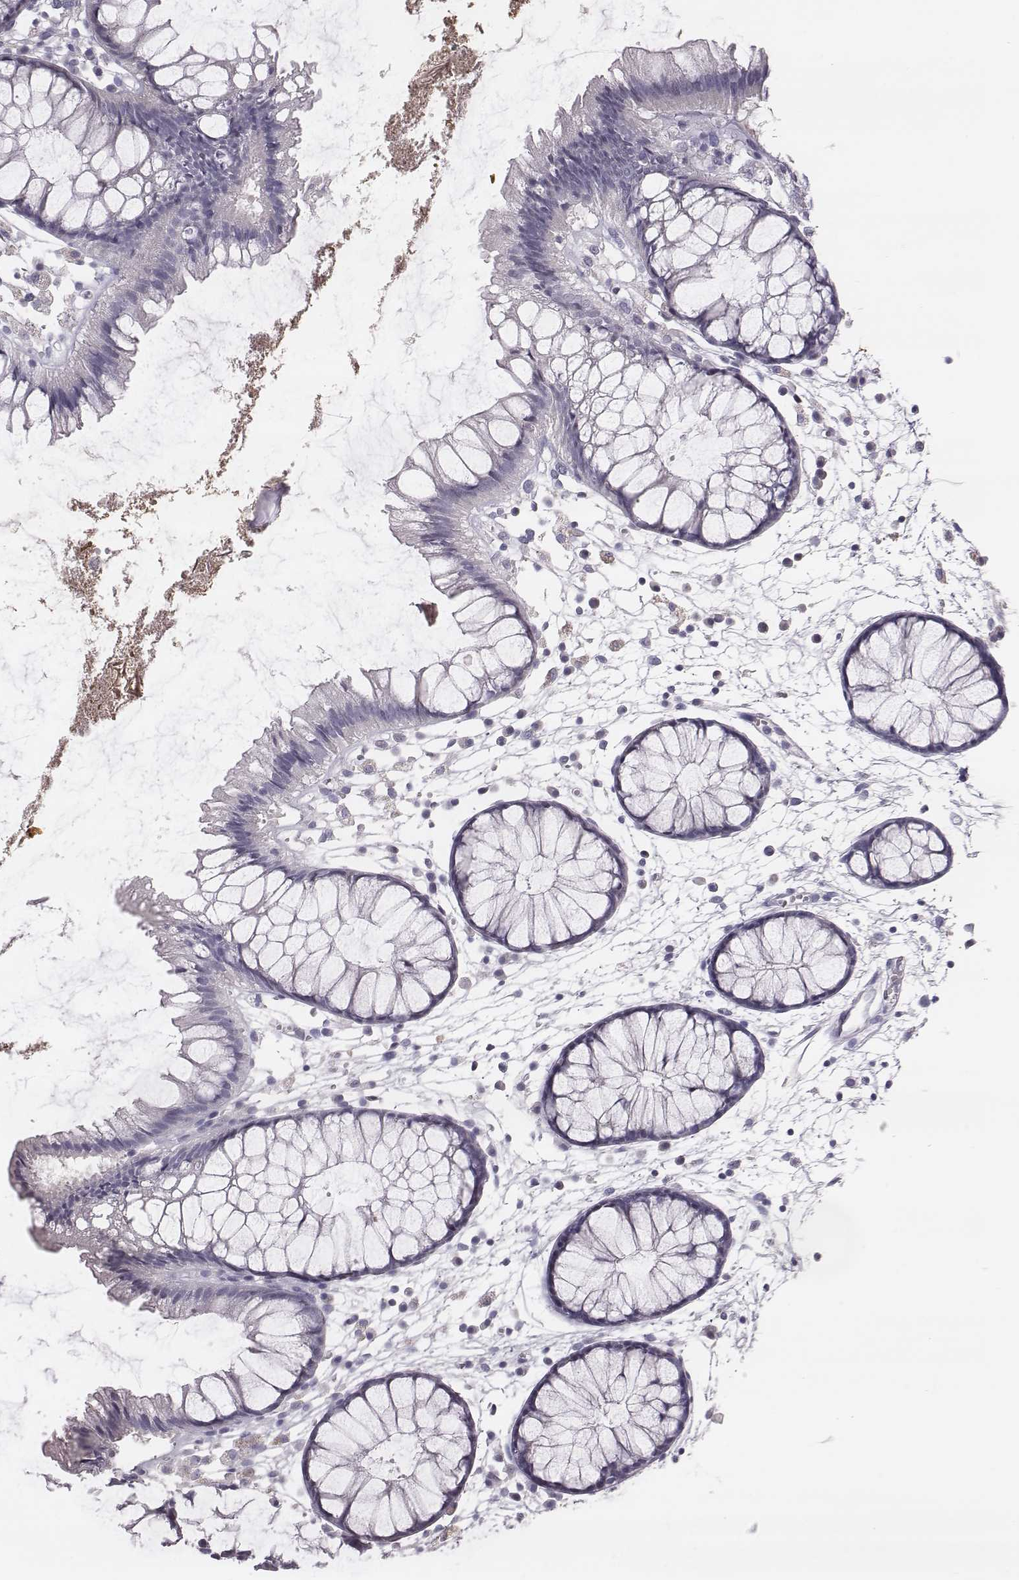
{"staining": {"intensity": "negative", "quantity": "none", "location": "none"}, "tissue": "colon", "cell_type": "Endothelial cells", "image_type": "normal", "snomed": [{"axis": "morphology", "description": "Normal tissue, NOS"}, {"axis": "morphology", "description": "Adenocarcinoma, NOS"}, {"axis": "topography", "description": "Colon"}], "caption": "IHC image of benign colon stained for a protein (brown), which displays no positivity in endothelial cells. (DAB (3,3'-diaminobenzidine) immunohistochemistry with hematoxylin counter stain).", "gene": "CSHL1", "patient": {"sex": "male", "age": 65}}